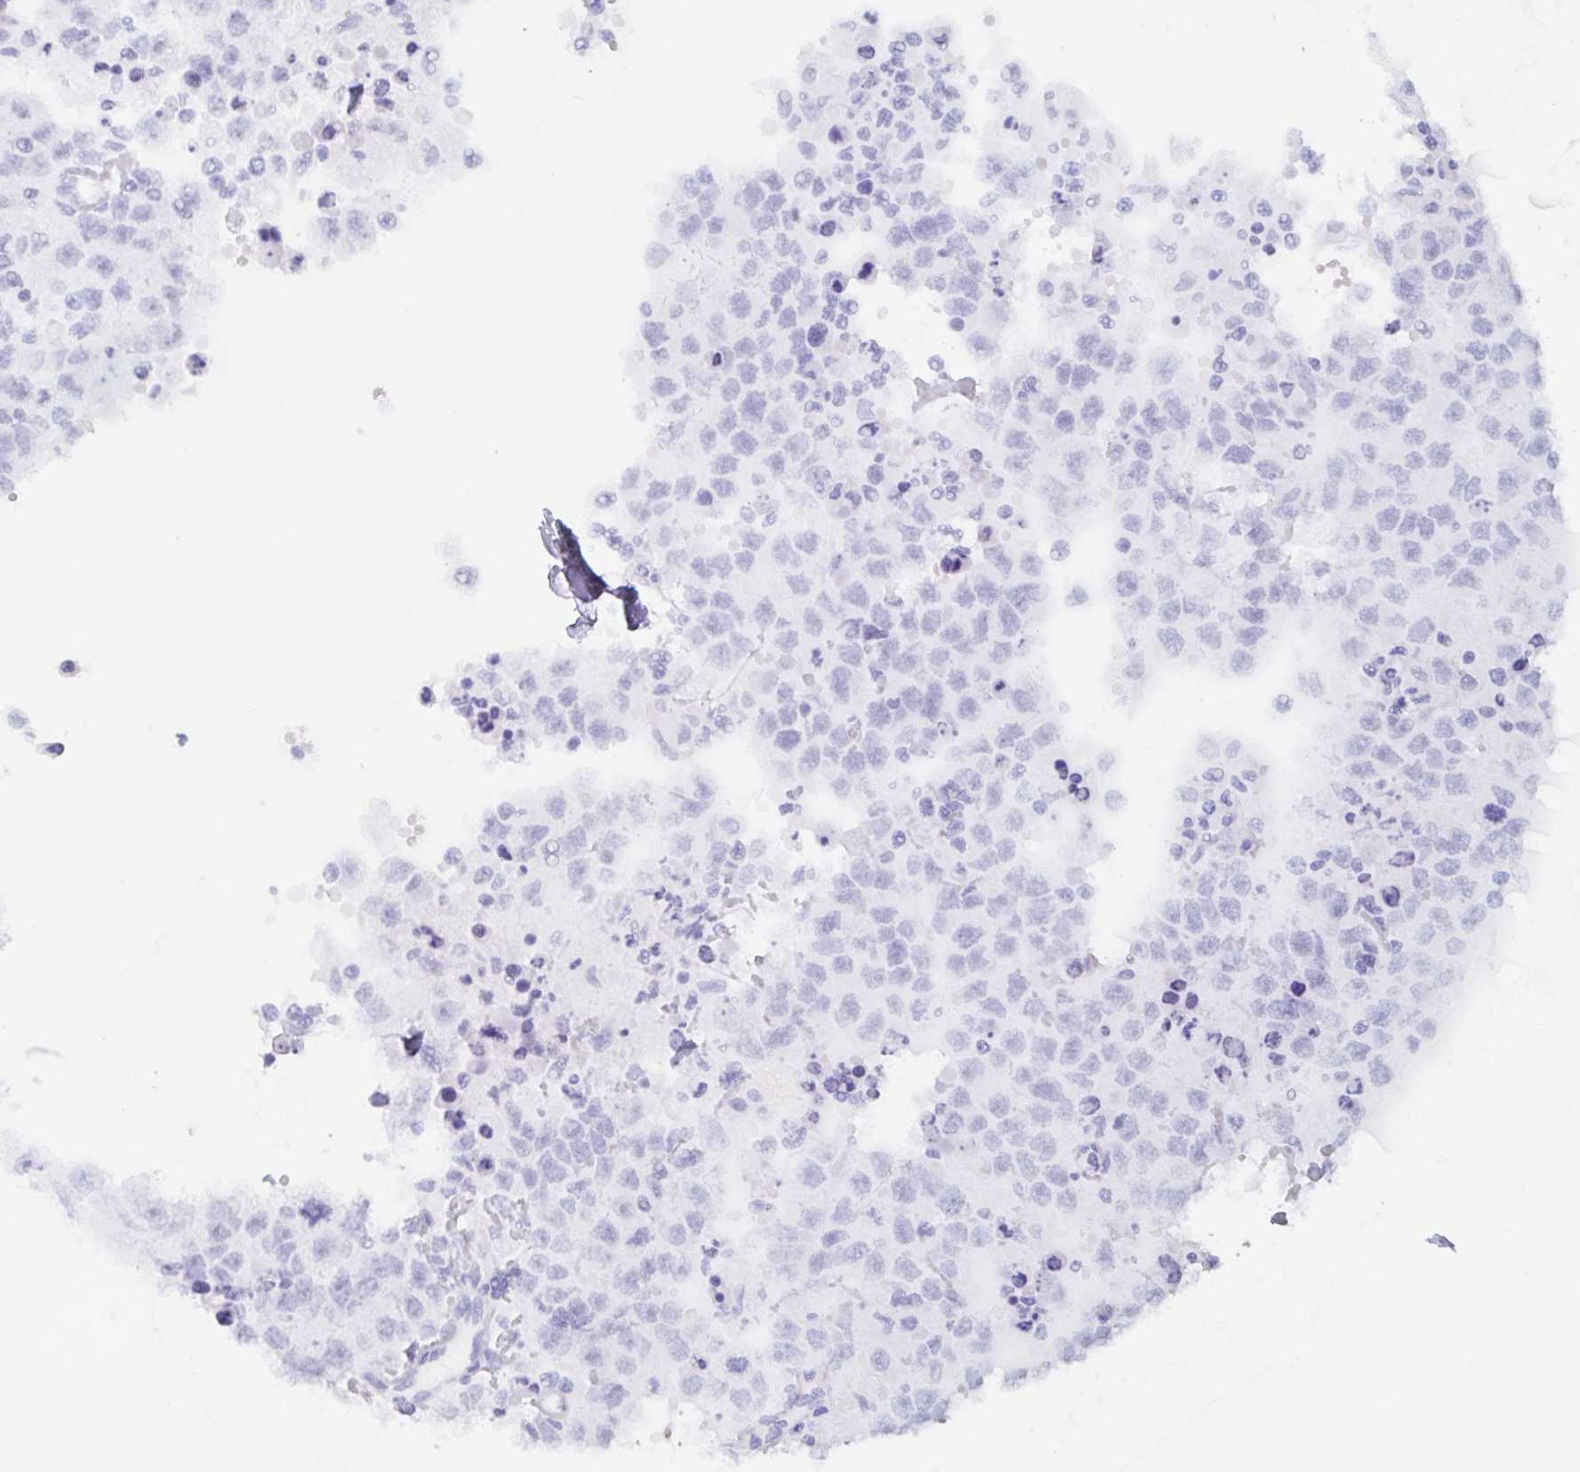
{"staining": {"intensity": "negative", "quantity": "none", "location": "none"}, "tissue": "testis cancer", "cell_type": "Tumor cells", "image_type": "cancer", "snomed": [{"axis": "morphology", "description": "Carcinoma, Embryonal, NOS"}, {"axis": "topography", "description": "Testis"}], "caption": "Immunohistochemistry (IHC) of human testis cancer demonstrates no expression in tumor cells. (Immunohistochemistry (IHC), brightfield microscopy, high magnification).", "gene": "AGFG2", "patient": {"sex": "male", "age": 83}}